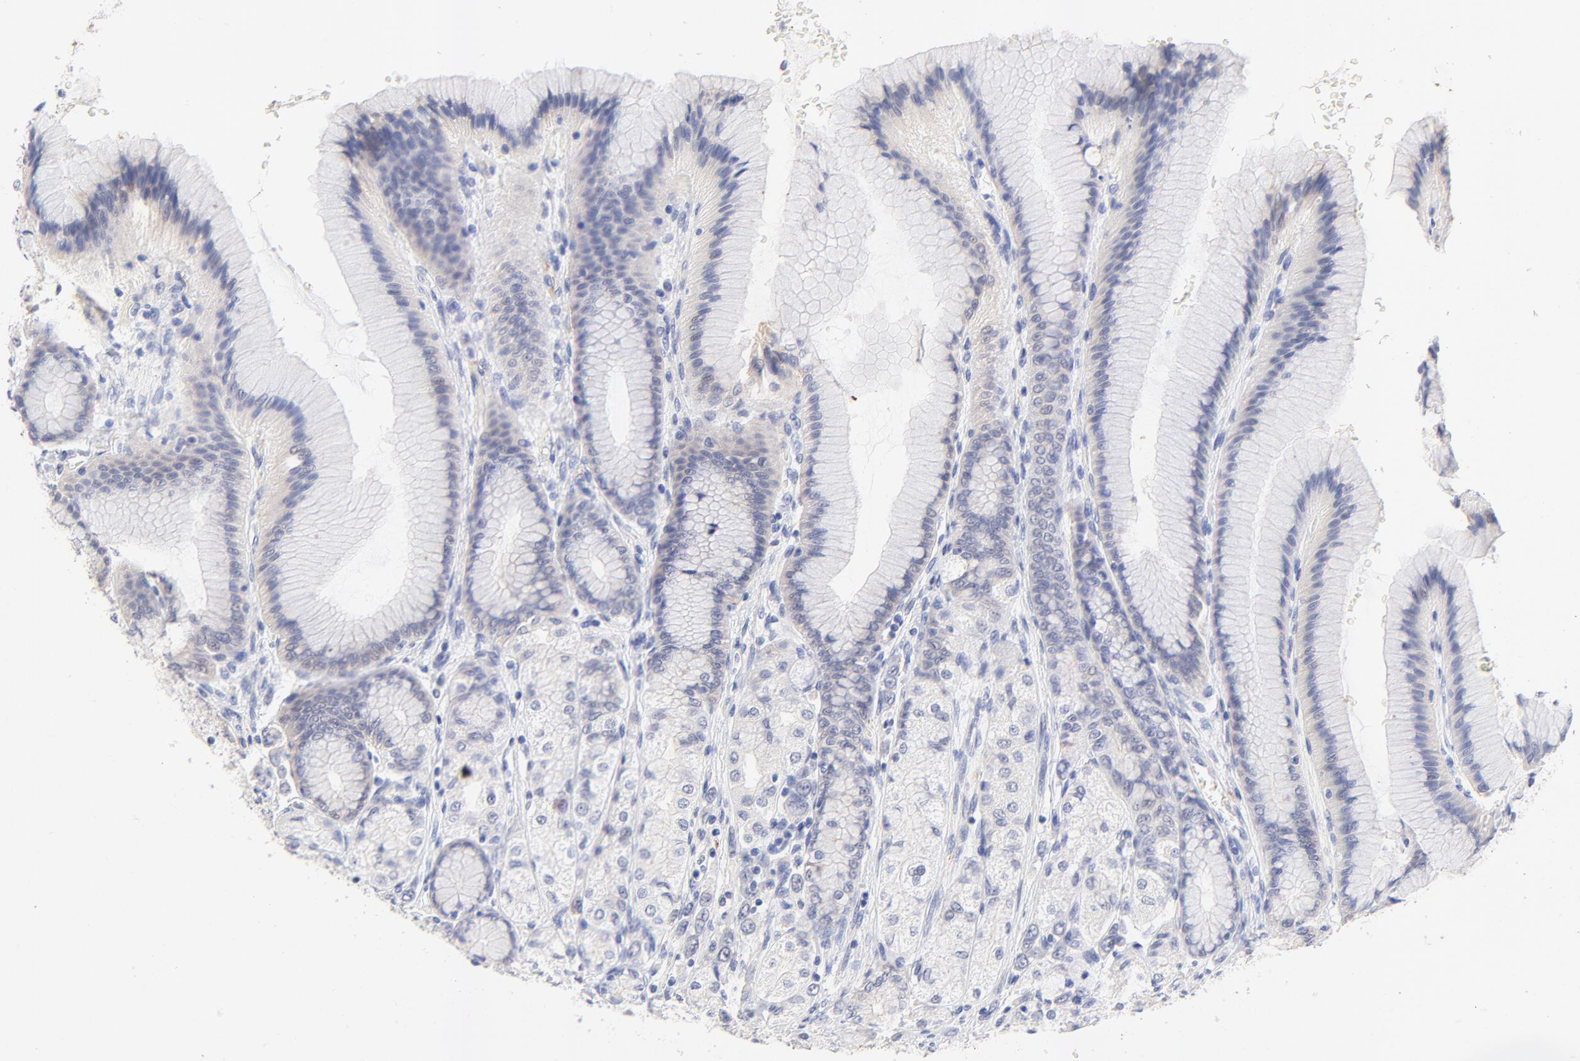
{"staining": {"intensity": "negative", "quantity": "none", "location": "none"}, "tissue": "stomach", "cell_type": "Glandular cells", "image_type": "normal", "snomed": [{"axis": "morphology", "description": "Normal tissue, NOS"}, {"axis": "morphology", "description": "Adenocarcinoma, NOS"}, {"axis": "topography", "description": "Stomach"}, {"axis": "topography", "description": "Stomach, lower"}], "caption": "The micrograph demonstrates no staining of glandular cells in normal stomach.", "gene": "FAM117B", "patient": {"sex": "female", "age": 65}}